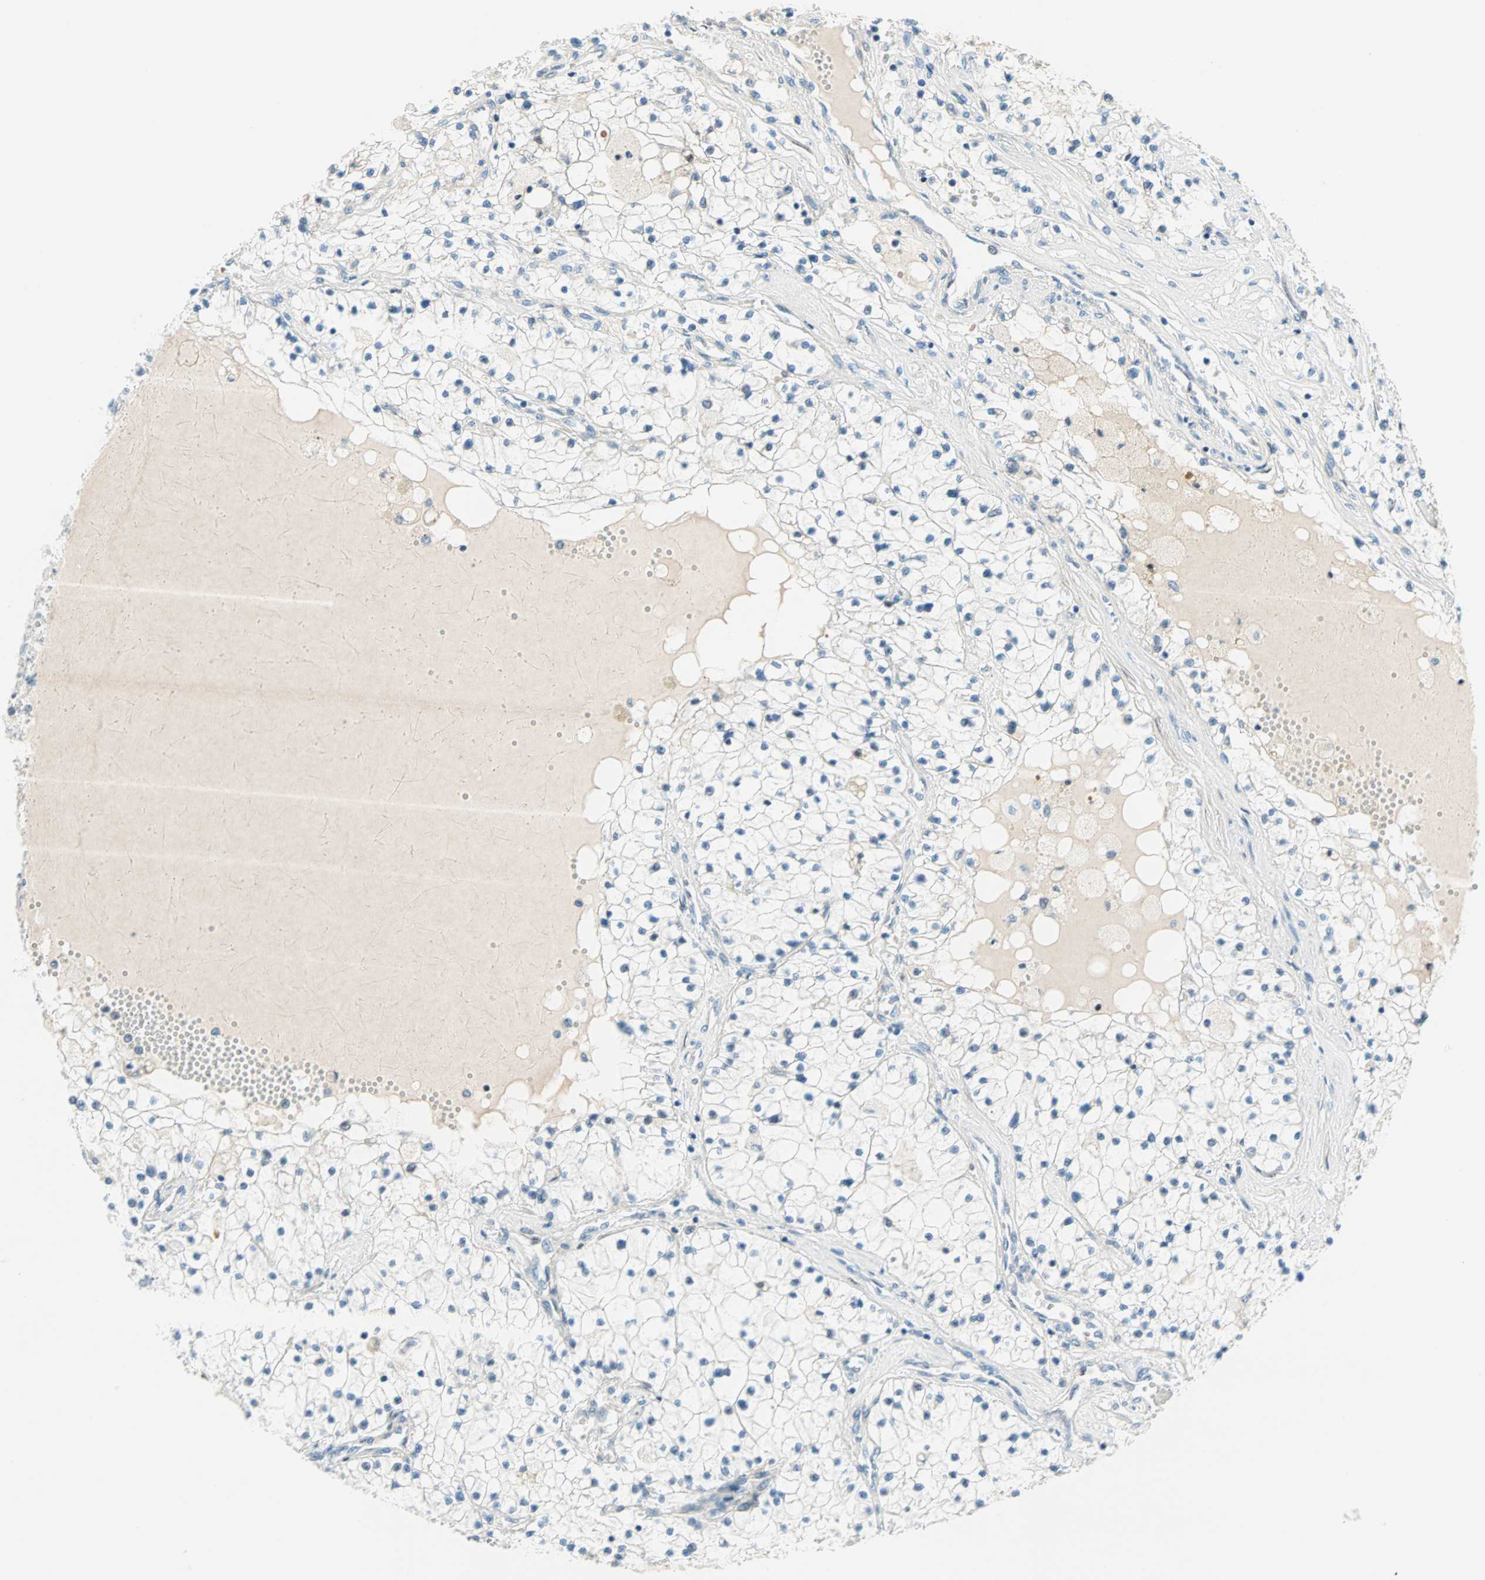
{"staining": {"intensity": "negative", "quantity": "none", "location": "none"}, "tissue": "renal cancer", "cell_type": "Tumor cells", "image_type": "cancer", "snomed": [{"axis": "morphology", "description": "Adenocarcinoma, NOS"}, {"axis": "topography", "description": "Kidney"}], "caption": "High power microscopy image of an immunohistochemistry (IHC) photomicrograph of renal cancer (adenocarcinoma), revealing no significant staining in tumor cells.", "gene": "TMEM163", "patient": {"sex": "male", "age": 68}}